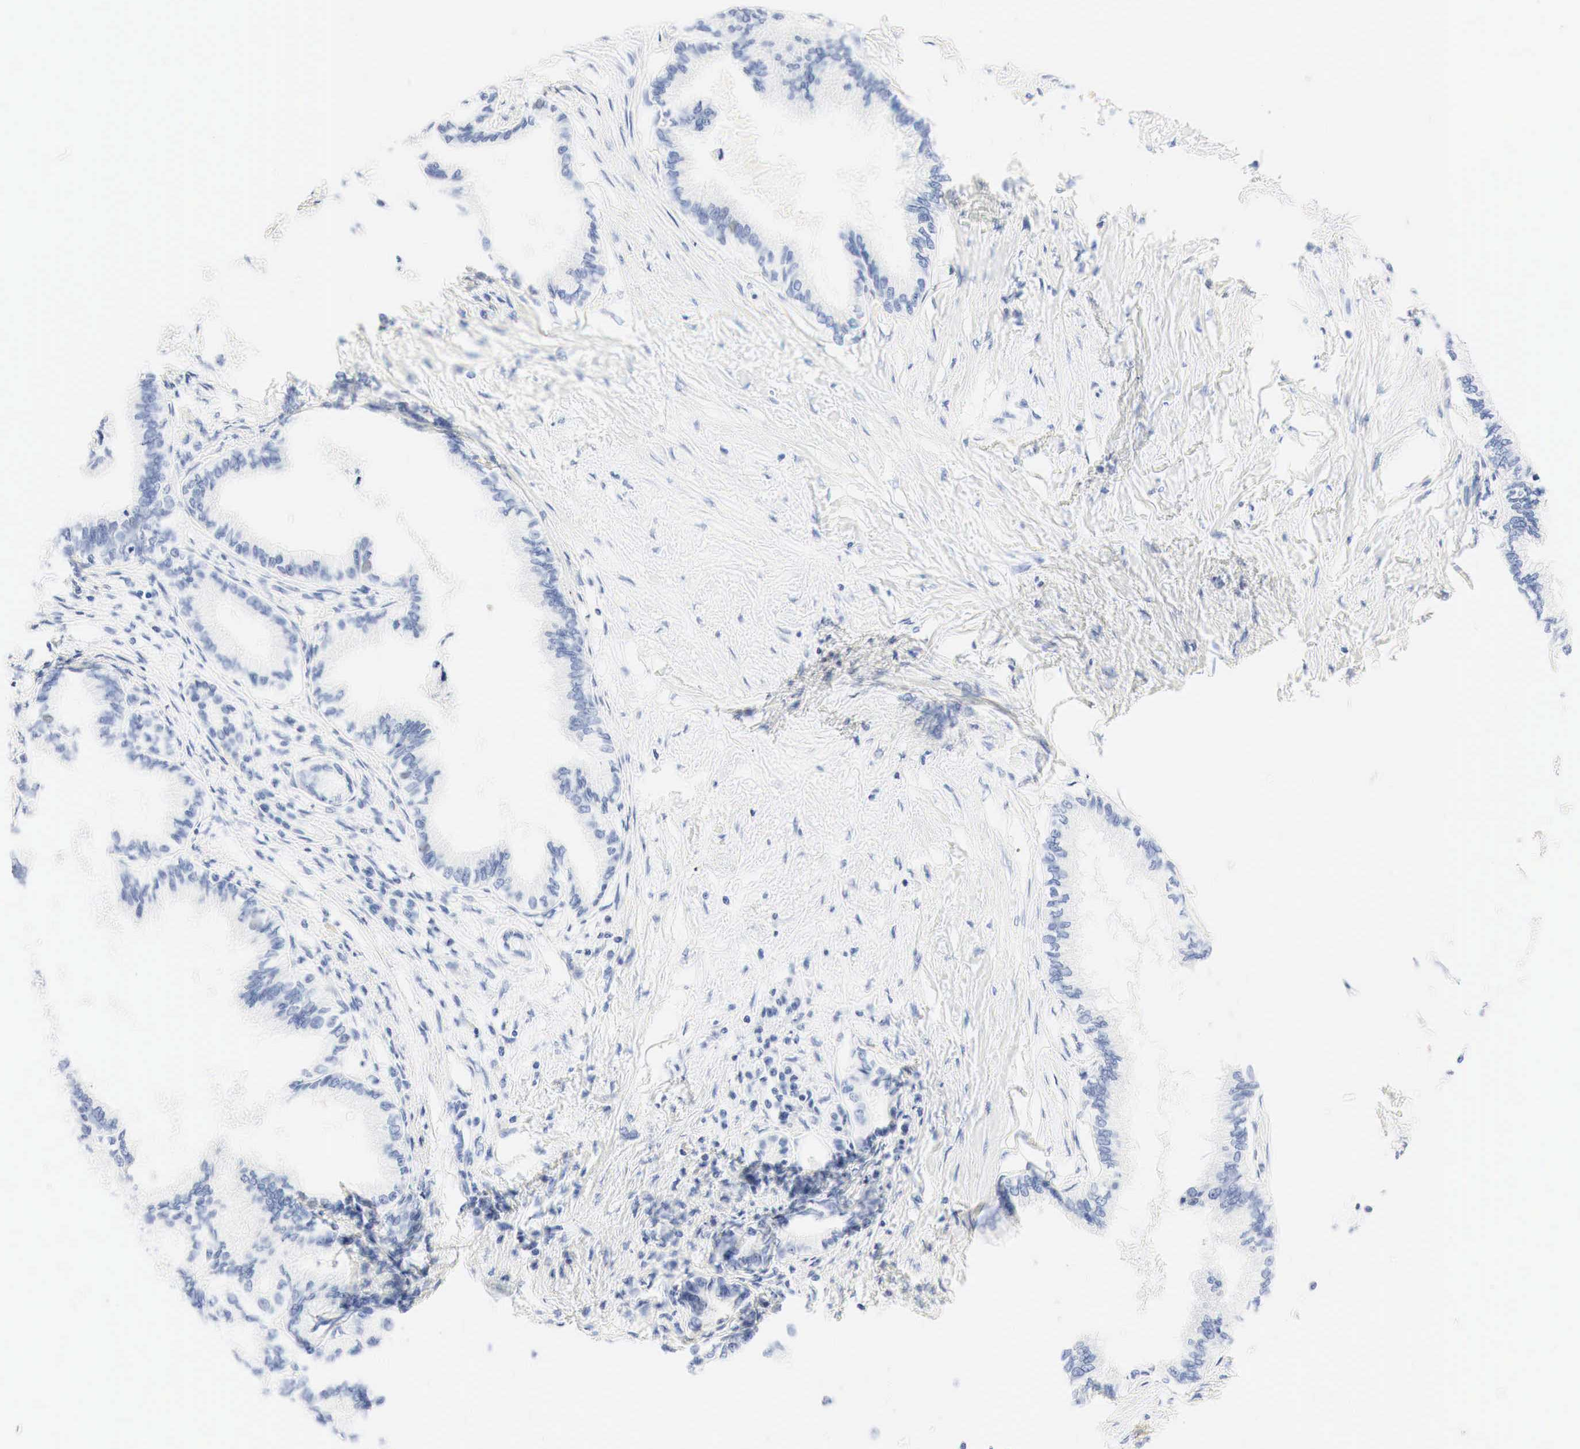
{"staining": {"intensity": "negative", "quantity": "none", "location": "none"}, "tissue": "pancreatic cancer", "cell_type": "Tumor cells", "image_type": "cancer", "snomed": [{"axis": "morphology", "description": "Adenocarcinoma, NOS"}, {"axis": "topography", "description": "Pancreas"}], "caption": "Immunohistochemistry (IHC) of adenocarcinoma (pancreatic) displays no positivity in tumor cells. (Stains: DAB (3,3'-diaminobenzidine) IHC with hematoxylin counter stain, Microscopy: brightfield microscopy at high magnification).", "gene": "NKX2-1", "patient": {"sex": "female", "age": 64}}